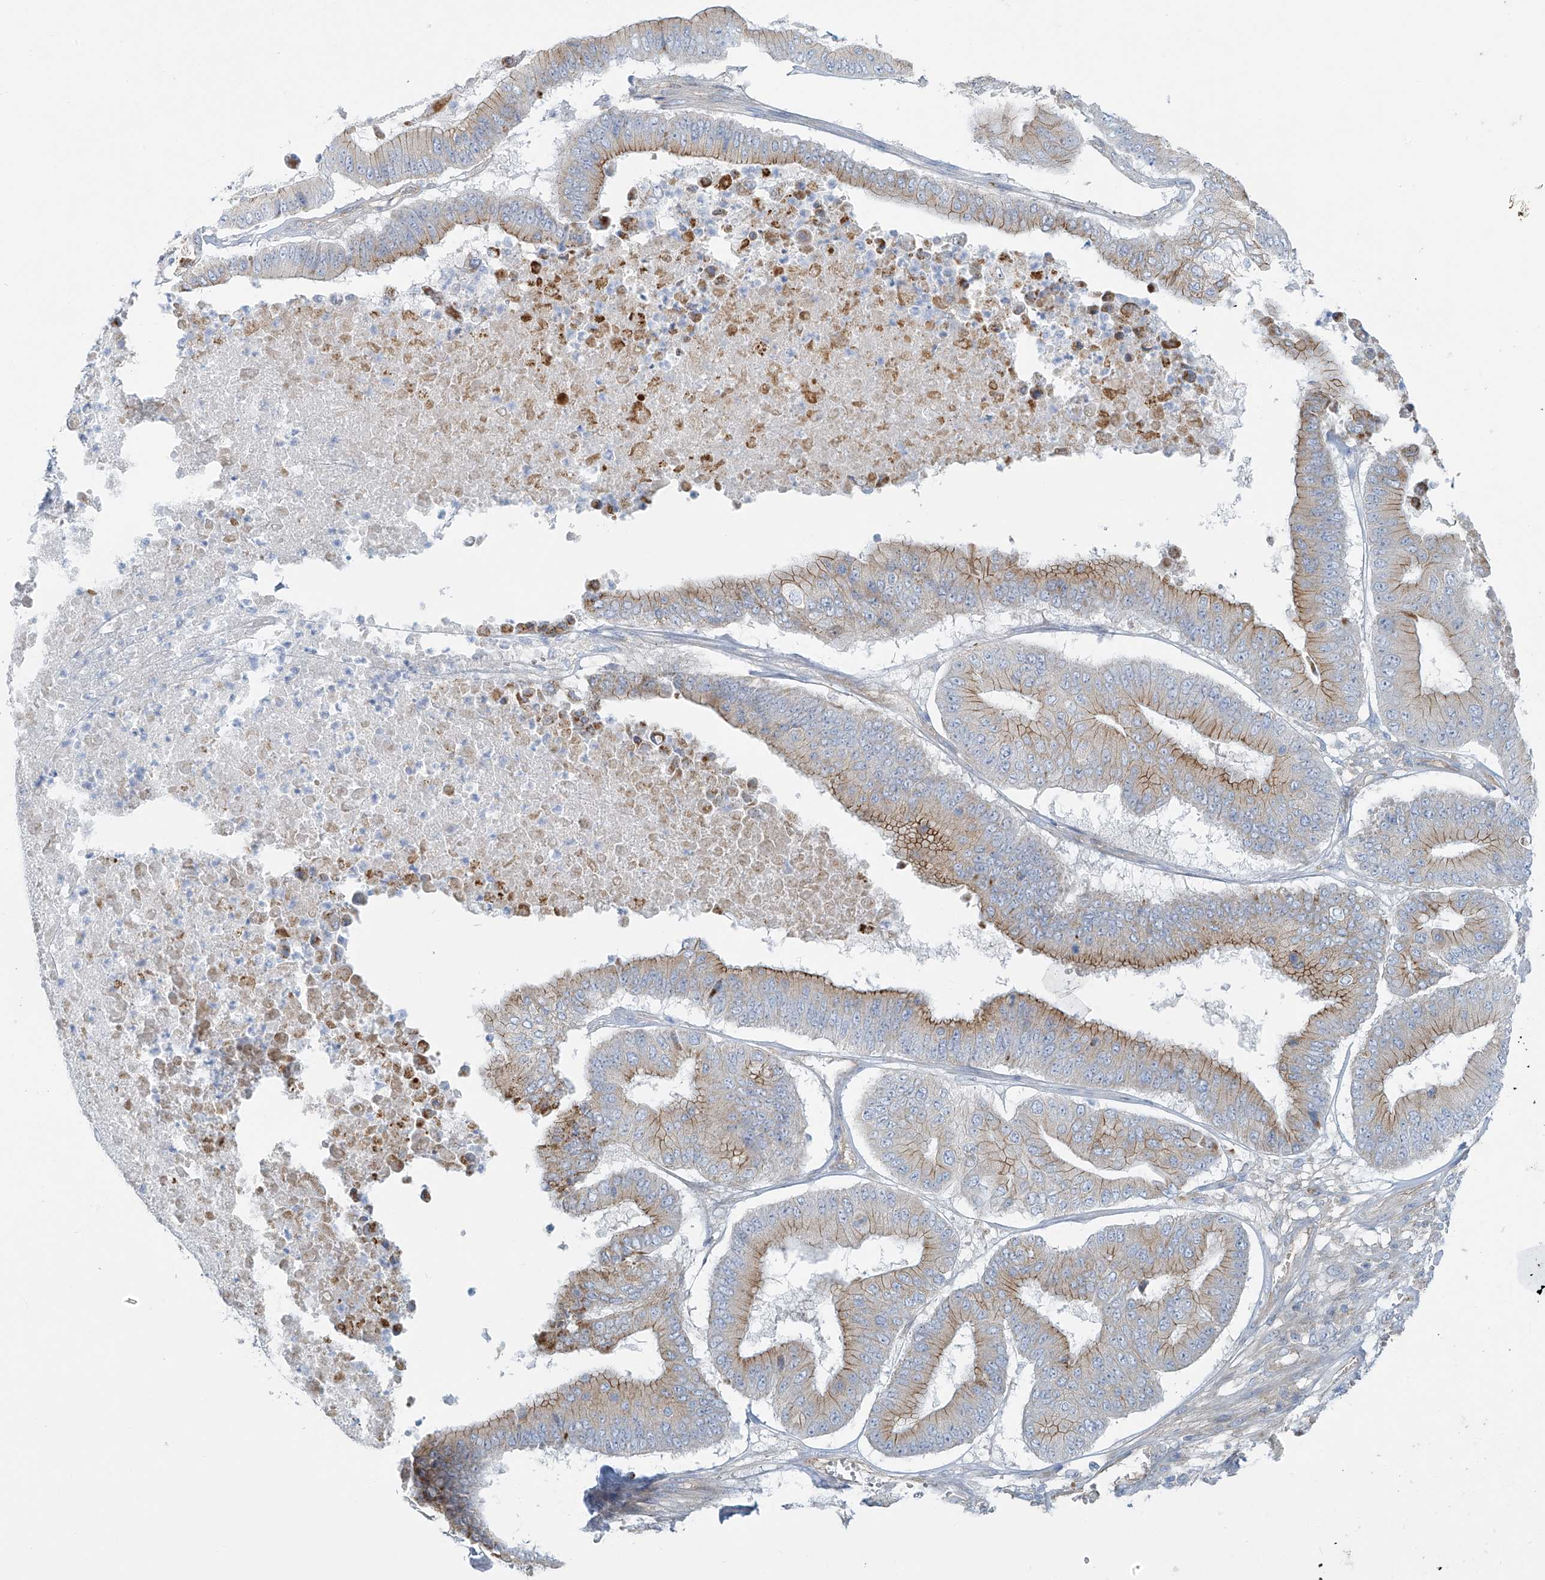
{"staining": {"intensity": "moderate", "quantity": "25%-75%", "location": "cytoplasmic/membranous"}, "tissue": "pancreatic cancer", "cell_type": "Tumor cells", "image_type": "cancer", "snomed": [{"axis": "morphology", "description": "Adenocarcinoma, NOS"}, {"axis": "topography", "description": "Pancreas"}], "caption": "Moderate cytoplasmic/membranous positivity for a protein is identified in approximately 25%-75% of tumor cells of pancreatic cancer using immunohistochemistry (IHC).", "gene": "VAMP5", "patient": {"sex": "female", "age": 77}}